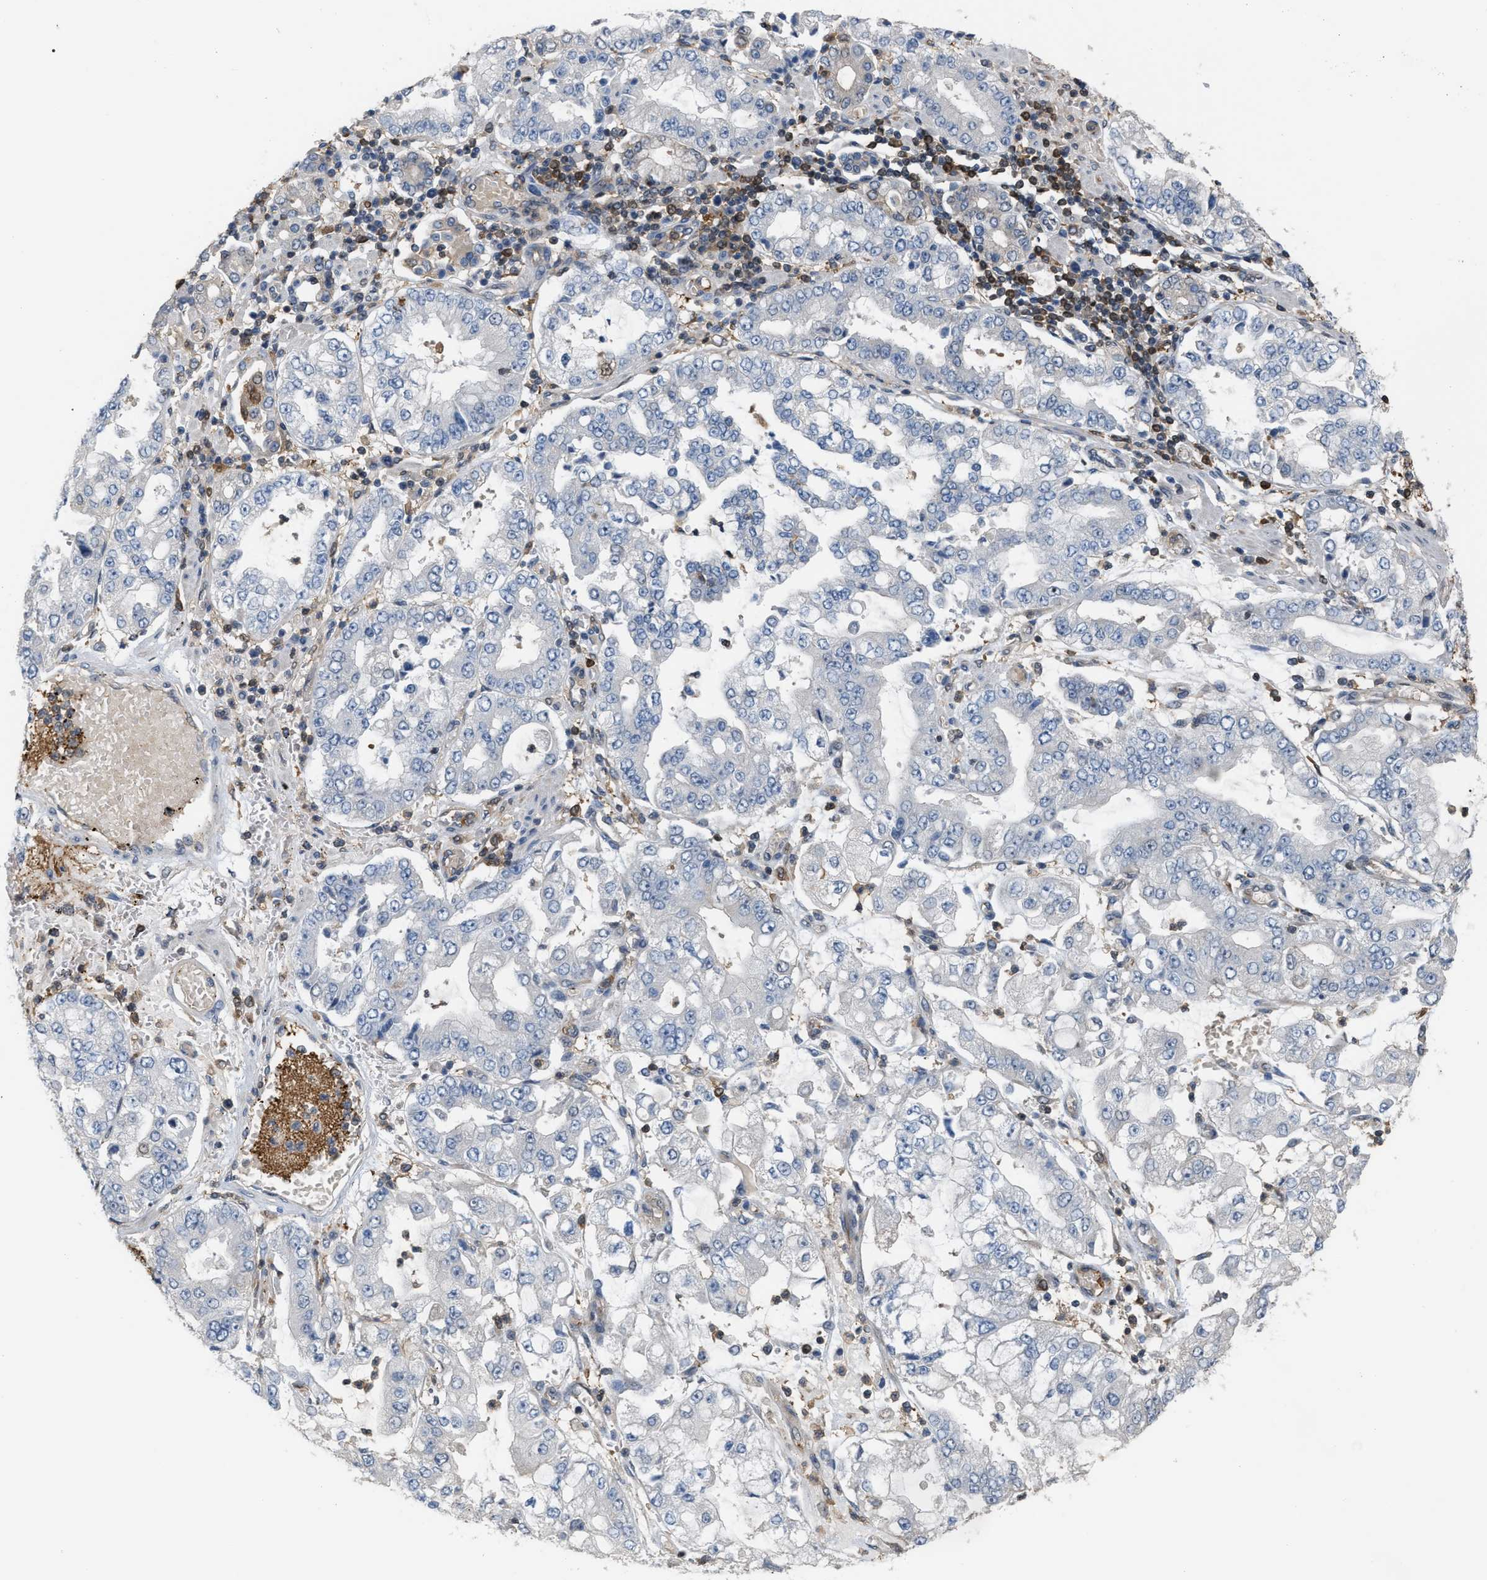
{"staining": {"intensity": "negative", "quantity": "none", "location": "none"}, "tissue": "stomach cancer", "cell_type": "Tumor cells", "image_type": "cancer", "snomed": [{"axis": "morphology", "description": "Adenocarcinoma, NOS"}, {"axis": "topography", "description": "Stomach"}], "caption": "High magnification brightfield microscopy of stomach cancer (adenocarcinoma) stained with DAB (3,3'-diaminobenzidine) (brown) and counterstained with hematoxylin (blue): tumor cells show no significant staining.", "gene": "MTPN", "patient": {"sex": "male", "age": 76}}